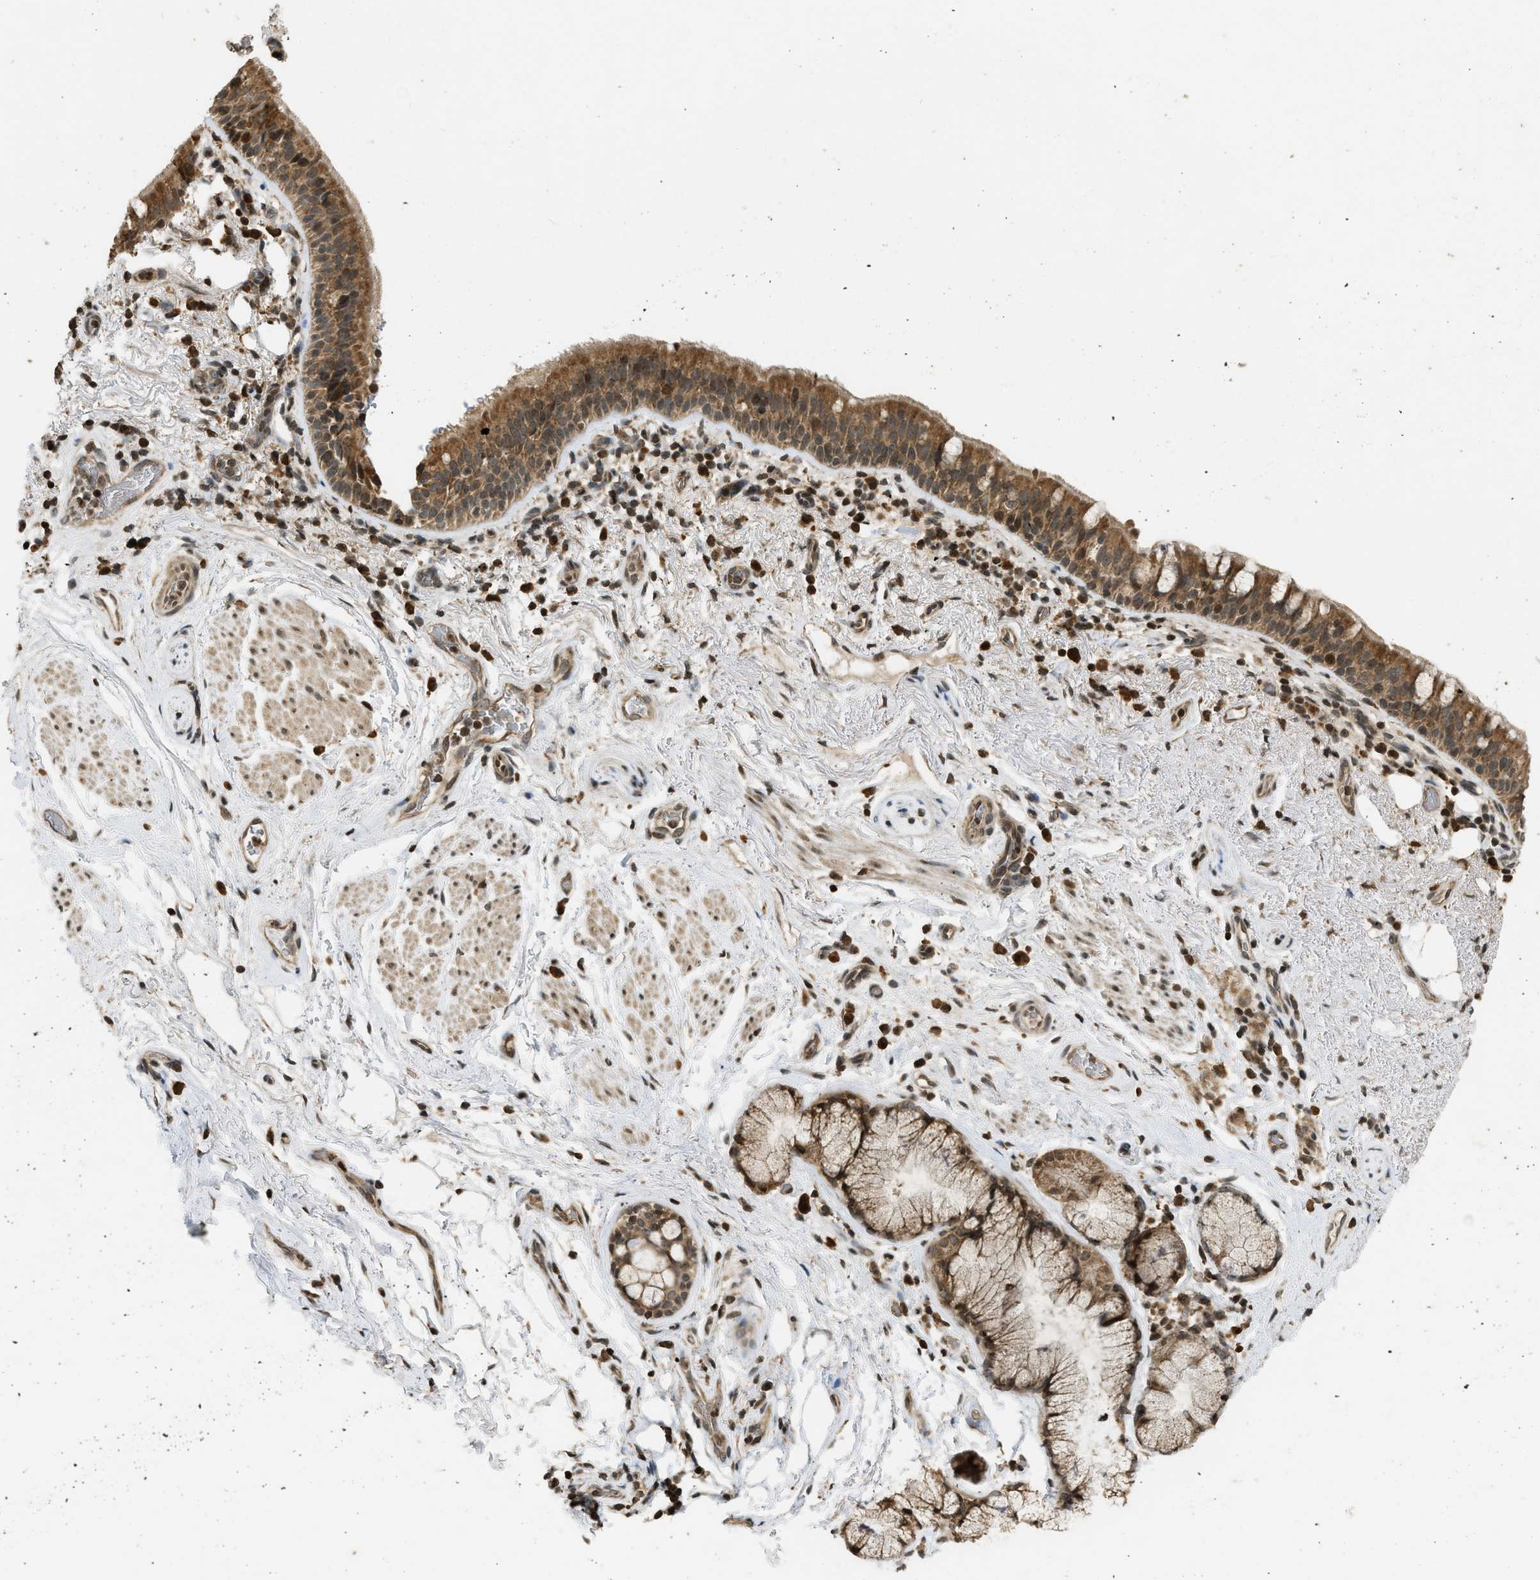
{"staining": {"intensity": "moderate", "quantity": ">75%", "location": "cytoplasmic/membranous,nuclear"}, "tissue": "bronchus", "cell_type": "Respiratory epithelial cells", "image_type": "normal", "snomed": [{"axis": "morphology", "description": "Normal tissue, NOS"}, {"axis": "morphology", "description": "Inflammation, NOS"}, {"axis": "topography", "description": "Cartilage tissue"}, {"axis": "topography", "description": "Bronchus"}], "caption": "High-magnification brightfield microscopy of unremarkable bronchus stained with DAB (brown) and counterstained with hematoxylin (blue). respiratory epithelial cells exhibit moderate cytoplasmic/membranous,nuclear expression is present in about>75% of cells. Using DAB (3,3'-diaminobenzidine) (brown) and hematoxylin (blue) stains, captured at high magnification using brightfield microscopy.", "gene": "SIAH1", "patient": {"sex": "male", "age": 77}}